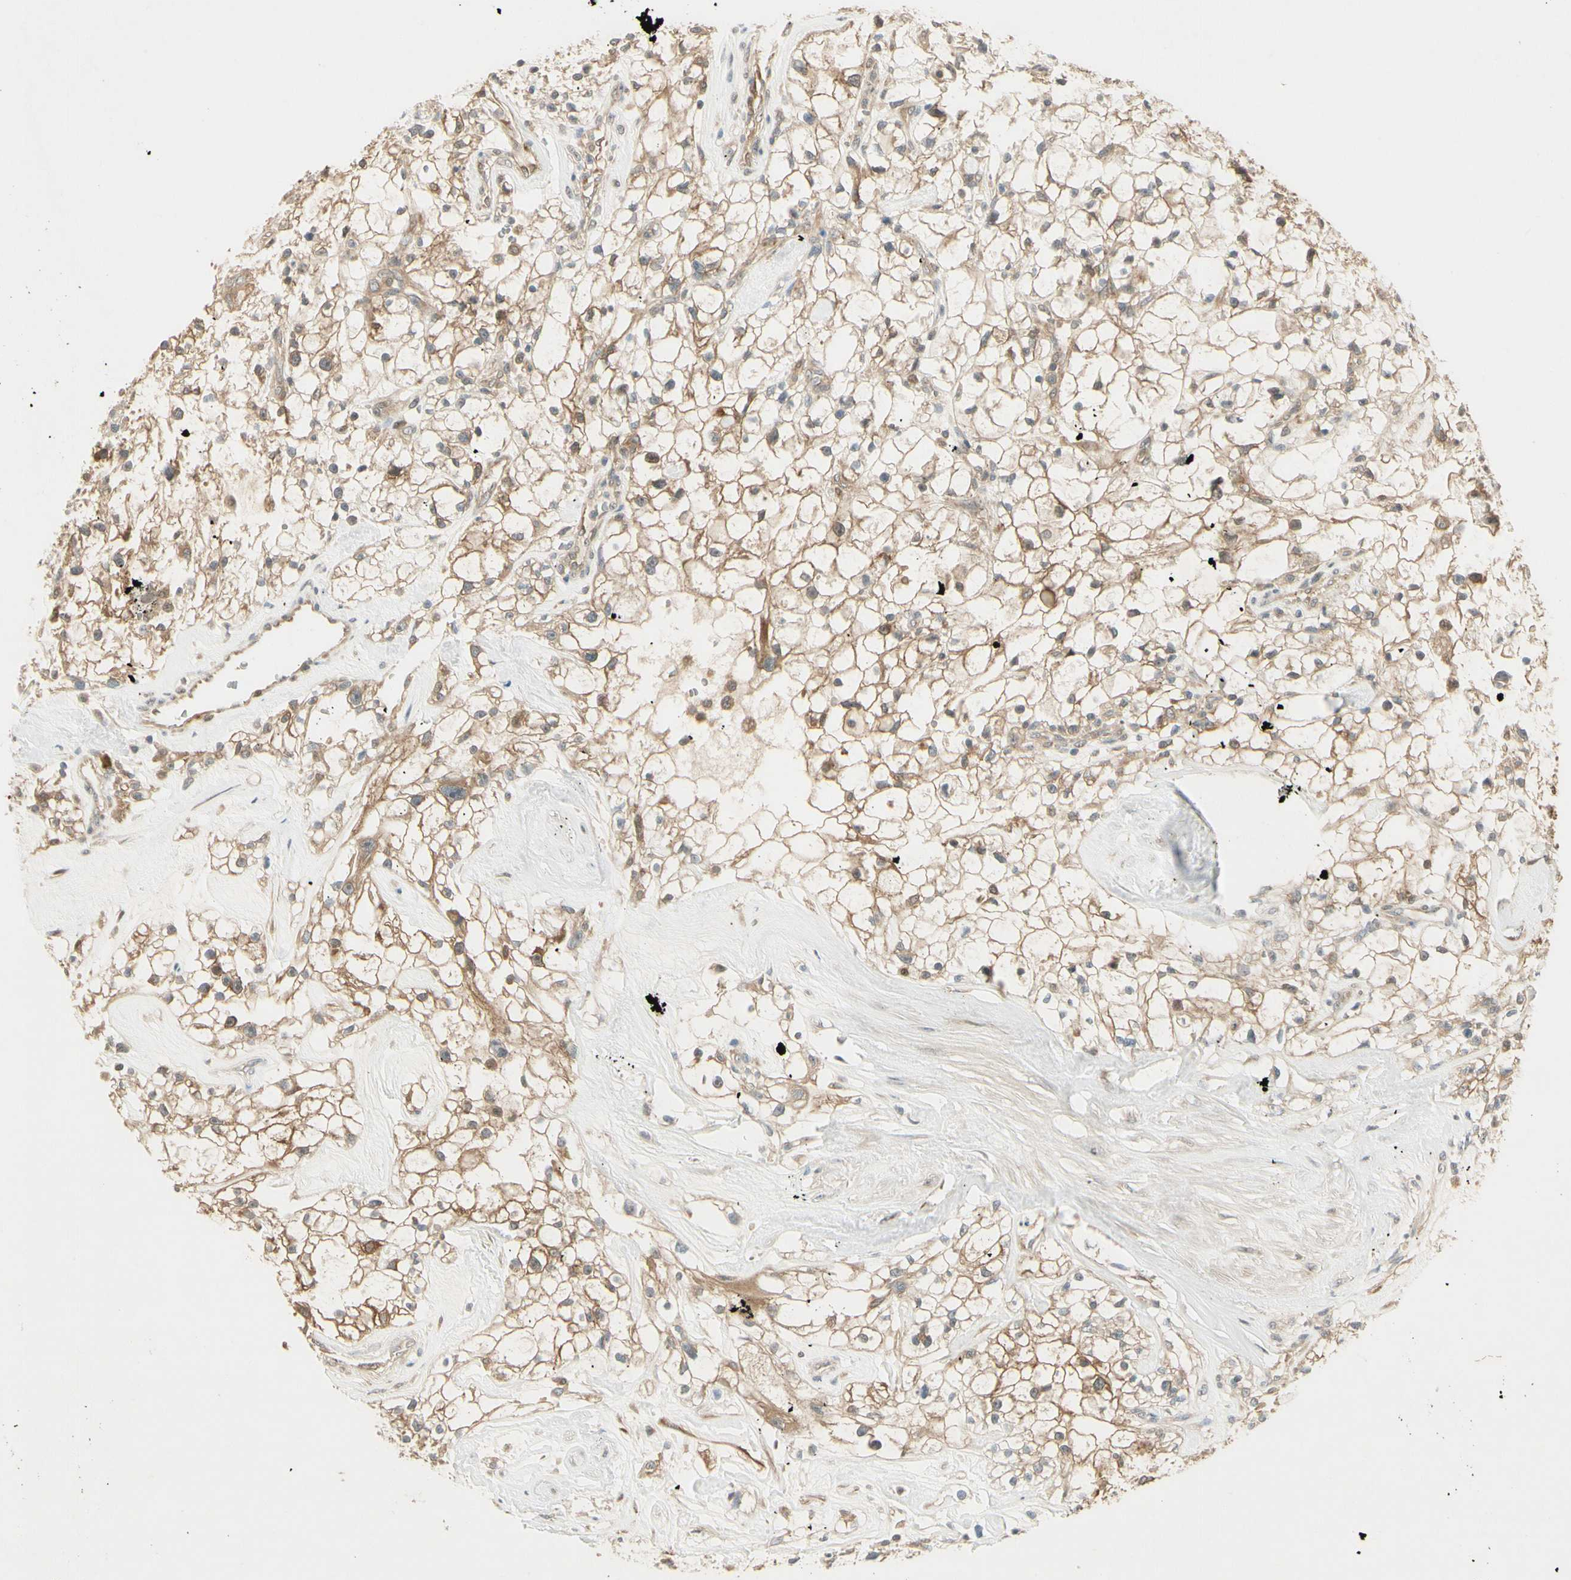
{"staining": {"intensity": "weak", "quantity": "25%-75%", "location": "cytoplasmic/membranous"}, "tissue": "renal cancer", "cell_type": "Tumor cells", "image_type": "cancer", "snomed": [{"axis": "morphology", "description": "Adenocarcinoma, NOS"}, {"axis": "topography", "description": "Kidney"}], "caption": "This micrograph shows adenocarcinoma (renal) stained with immunohistochemistry (IHC) to label a protein in brown. The cytoplasmic/membranous of tumor cells show weak positivity for the protein. Nuclei are counter-stained blue.", "gene": "IPO5", "patient": {"sex": "female", "age": 60}}